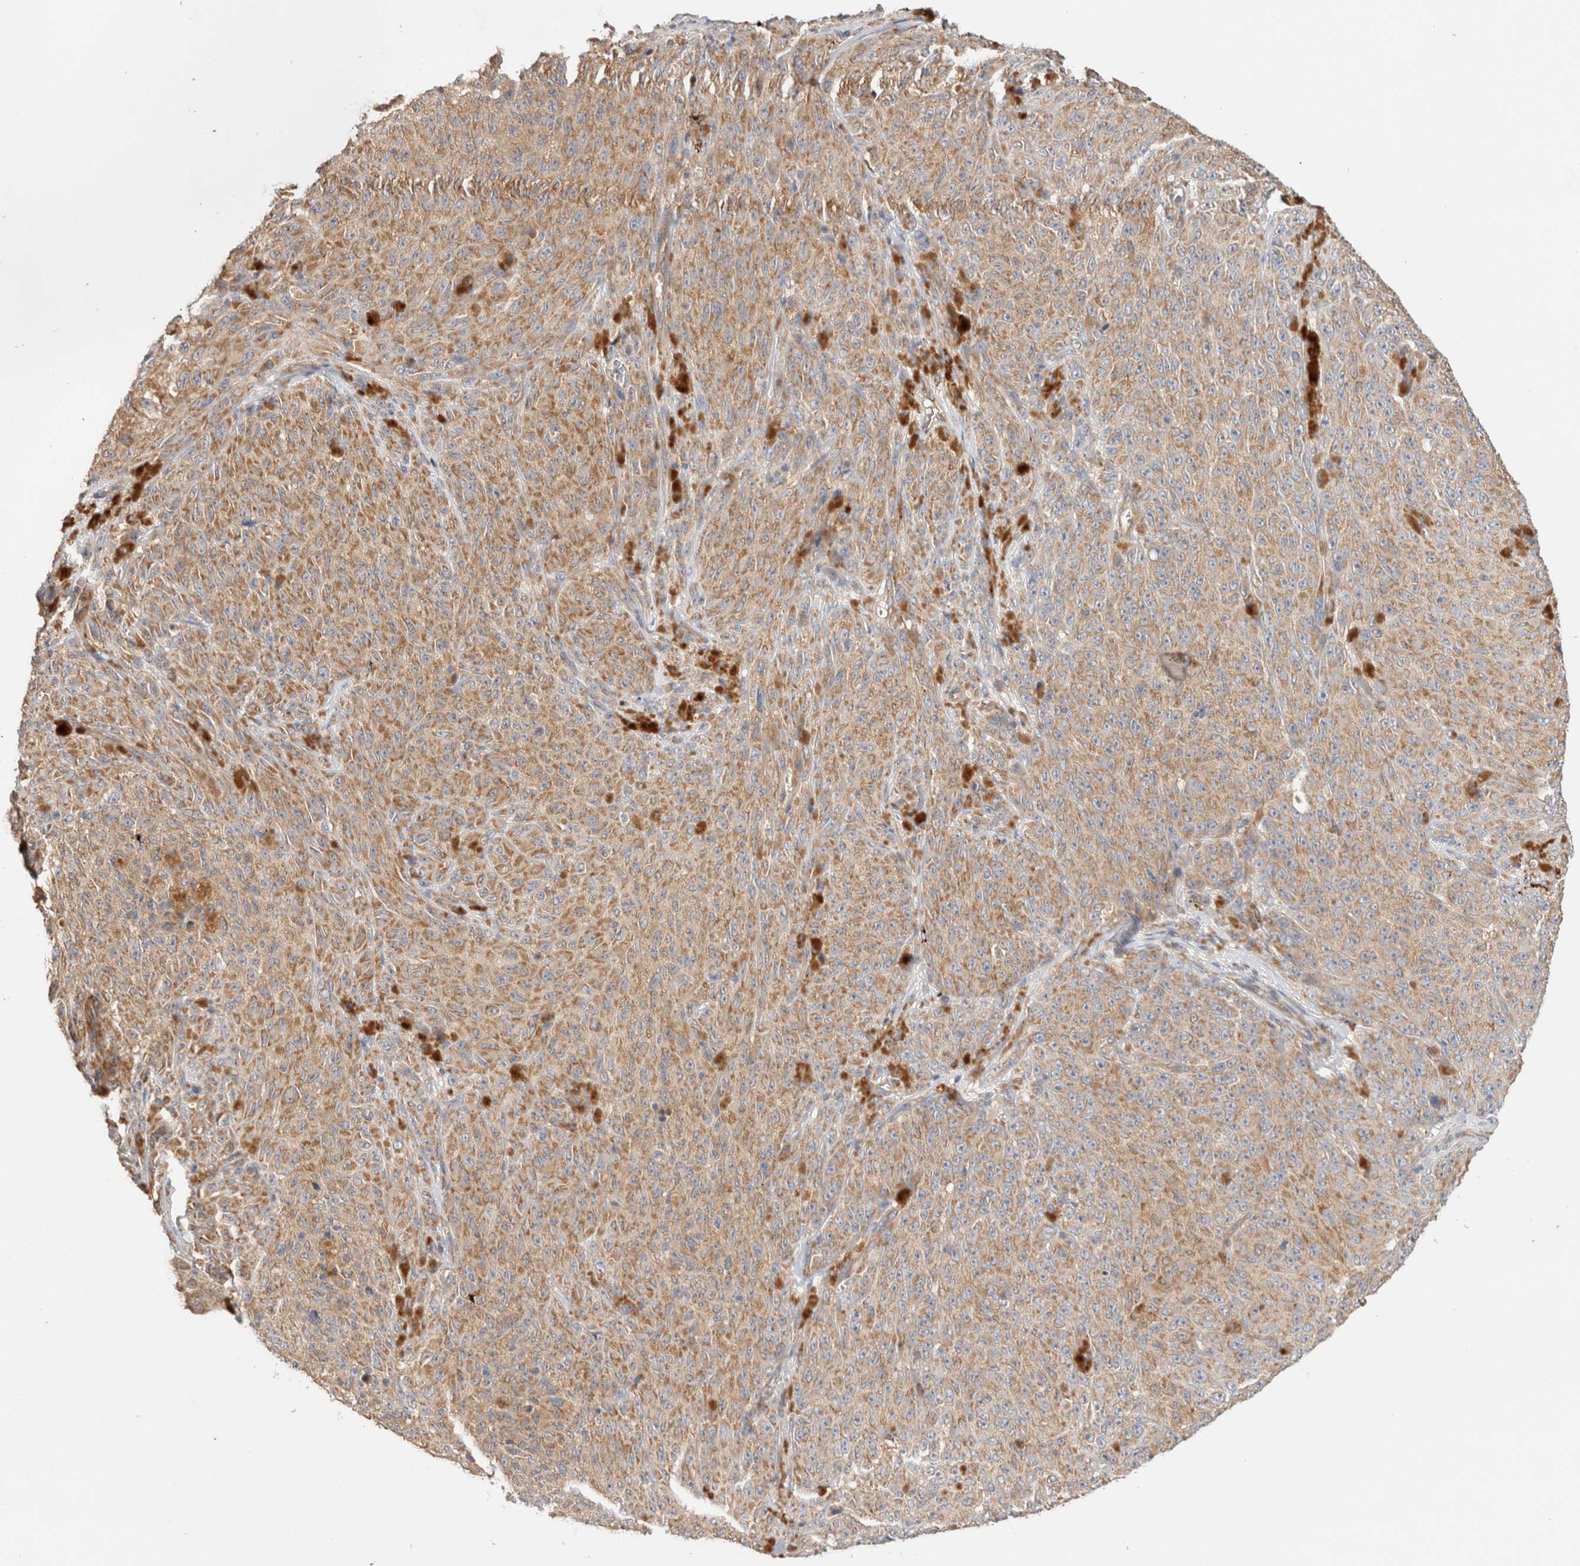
{"staining": {"intensity": "moderate", "quantity": ">75%", "location": "cytoplasmic/membranous"}, "tissue": "melanoma", "cell_type": "Tumor cells", "image_type": "cancer", "snomed": [{"axis": "morphology", "description": "Malignant melanoma, NOS"}, {"axis": "topography", "description": "Skin"}], "caption": "Malignant melanoma stained with DAB (3,3'-diaminobenzidine) IHC displays medium levels of moderate cytoplasmic/membranous positivity in about >75% of tumor cells.", "gene": "B3GNTL1", "patient": {"sex": "female", "age": 82}}